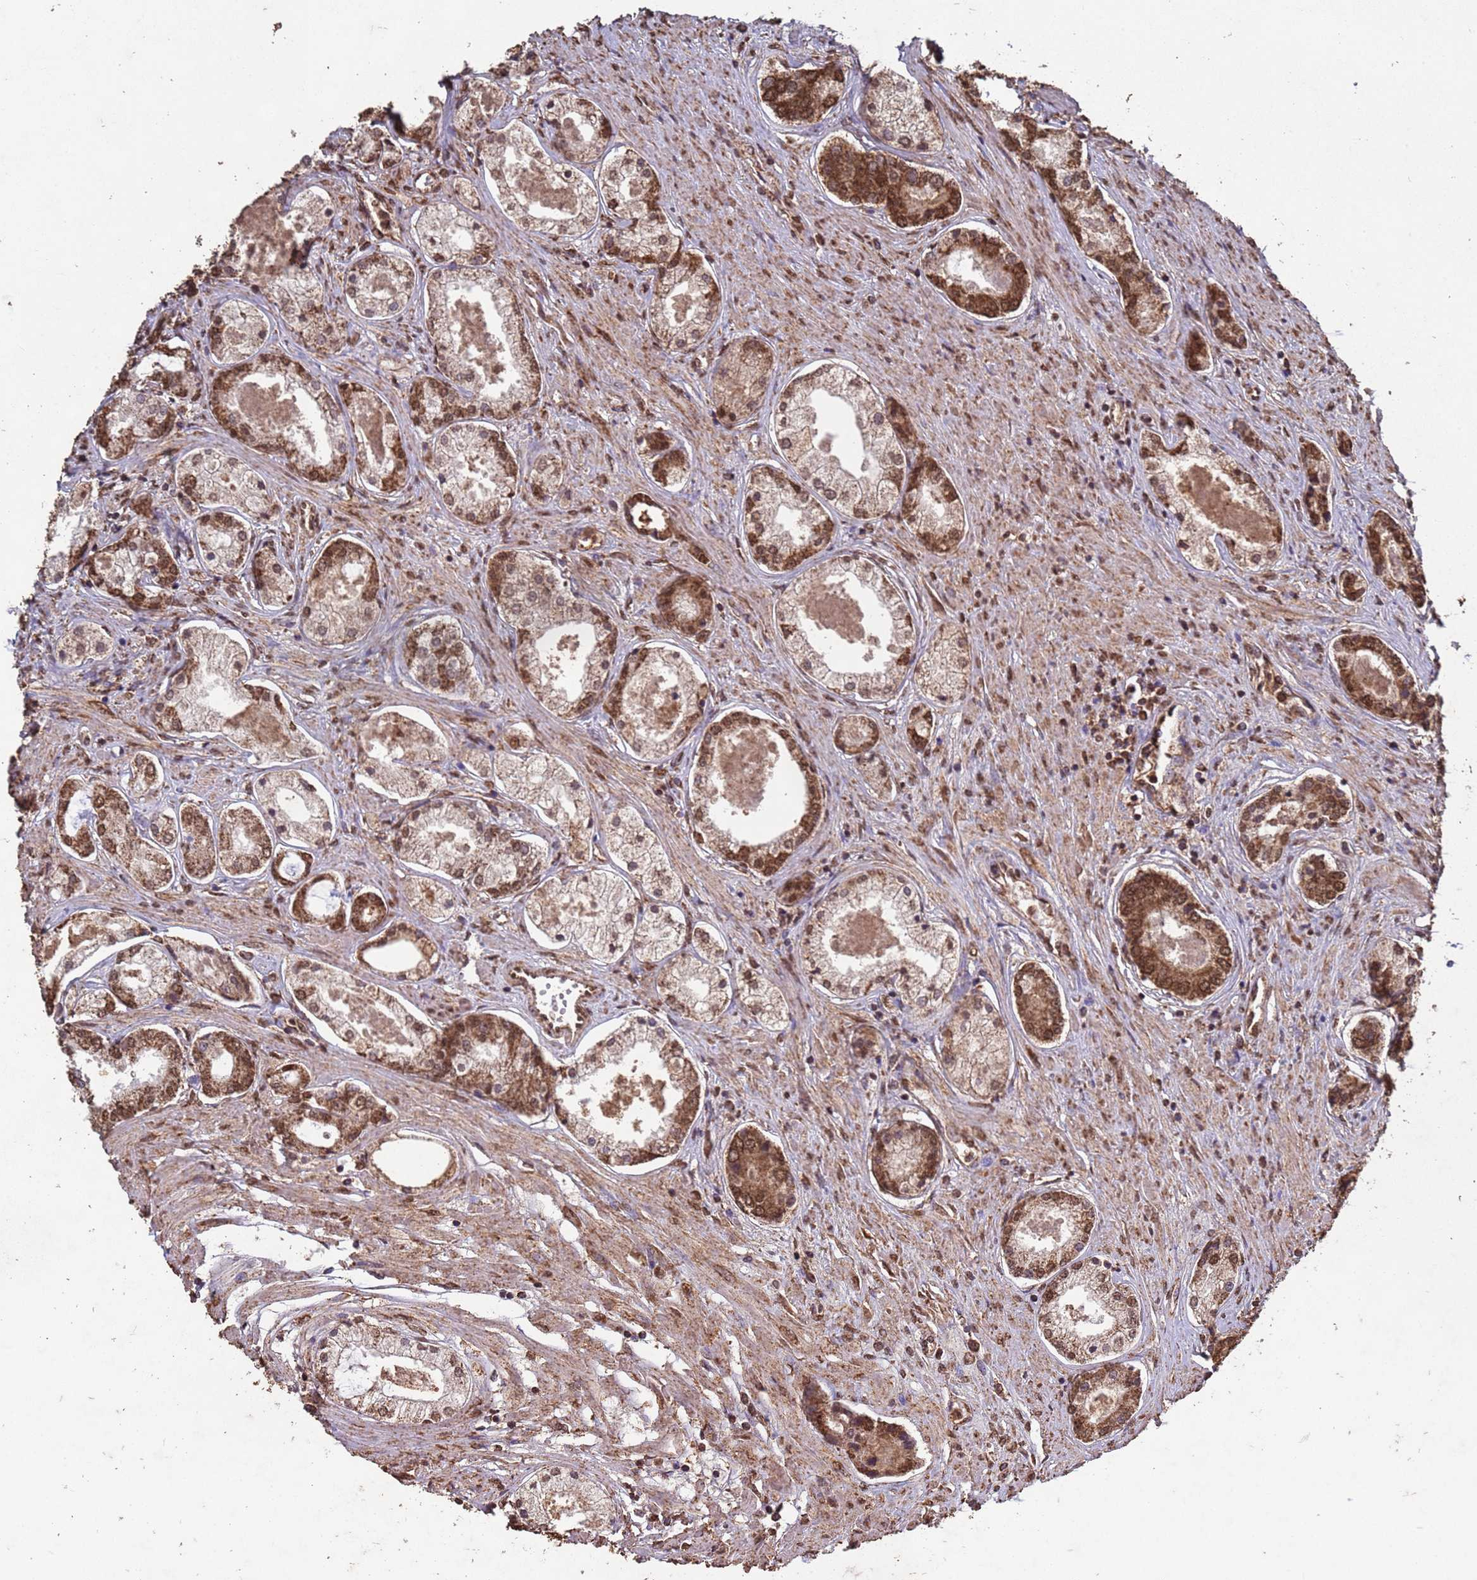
{"staining": {"intensity": "moderate", "quantity": ">75%", "location": "cytoplasmic/membranous,nuclear"}, "tissue": "prostate cancer", "cell_type": "Tumor cells", "image_type": "cancer", "snomed": [{"axis": "morphology", "description": "Adenocarcinoma, Low grade"}, {"axis": "topography", "description": "Prostate"}], "caption": "Adenocarcinoma (low-grade) (prostate) was stained to show a protein in brown. There is medium levels of moderate cytoplasmic/membranous and nuclear staining in approximately >75% of tumor cells.", "gene": "HDAC10", "patient": {"sex": "male", "age": 68}}